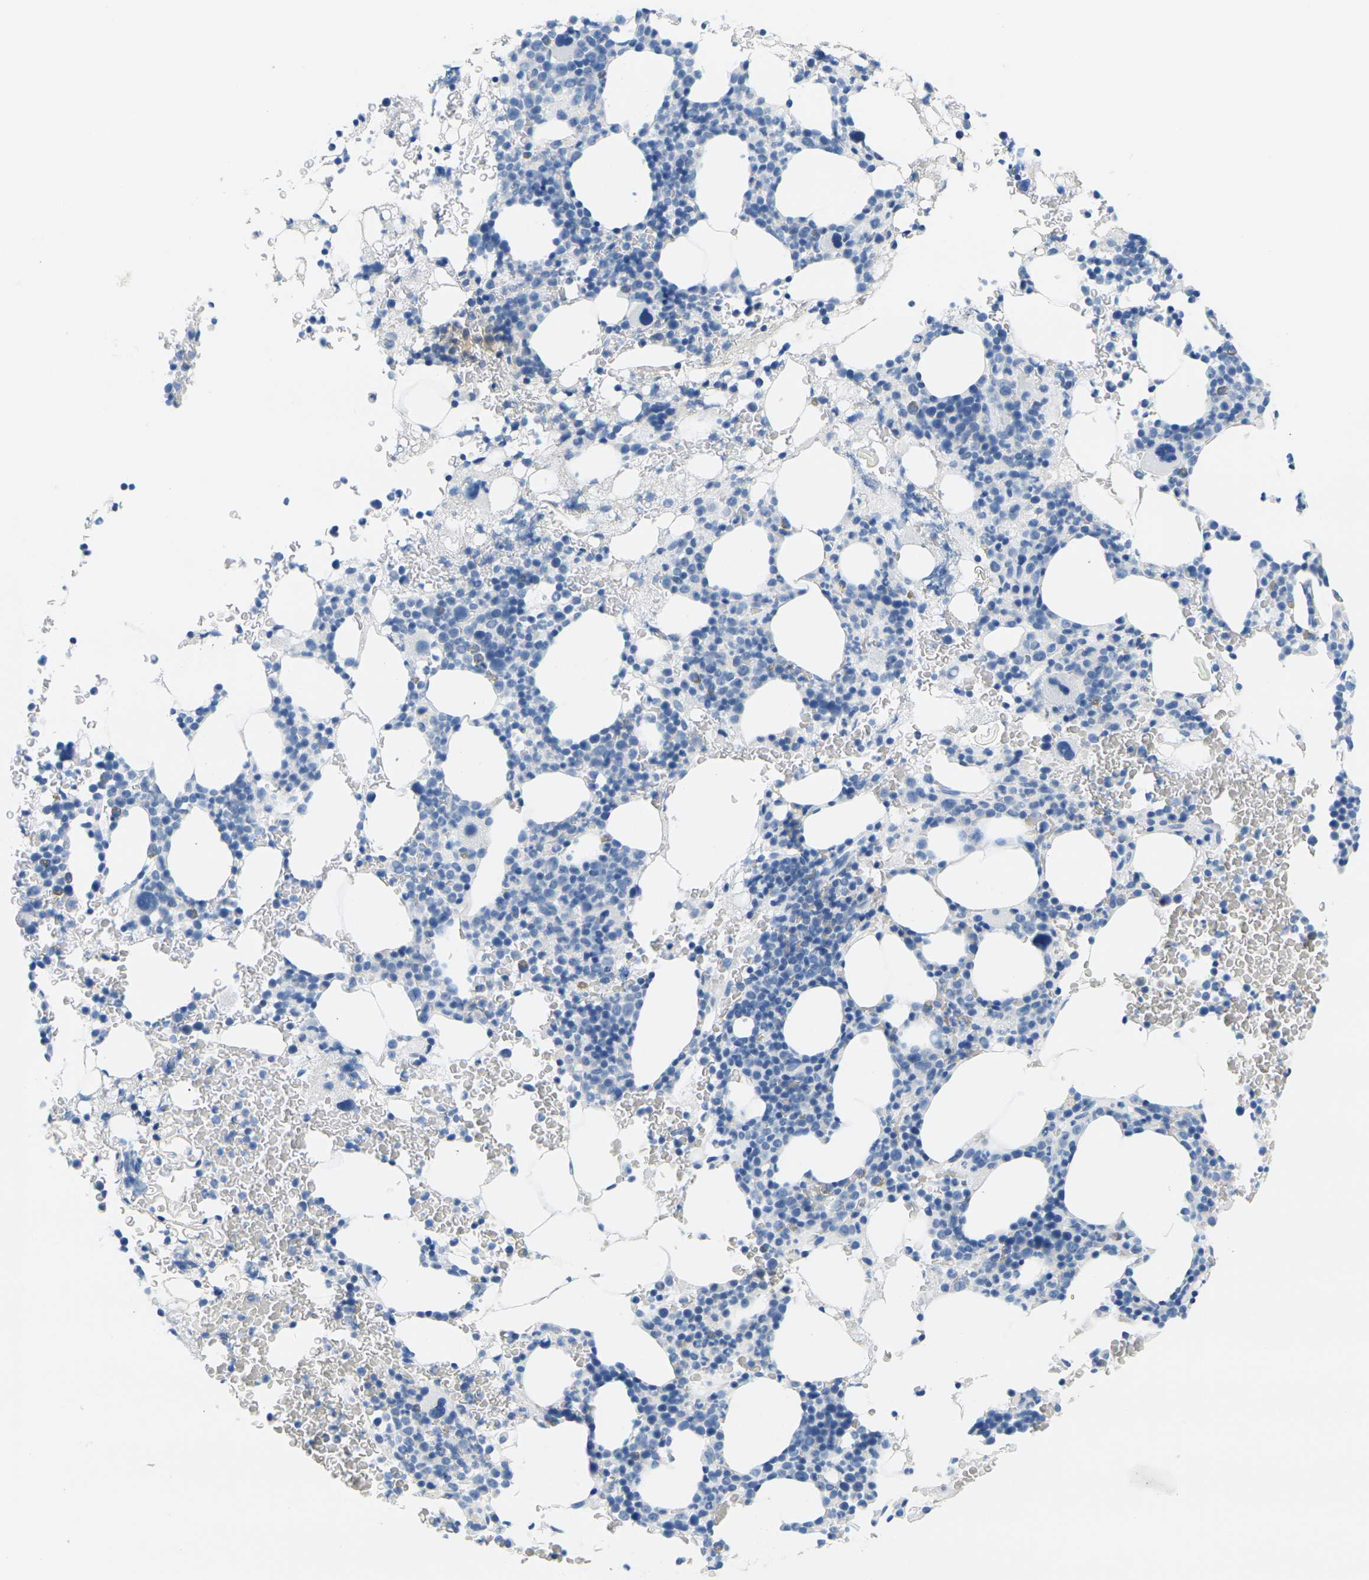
{"staining": {"intensity": "negative", "quantity": "none", "location": "none"}, "tissue": "bone marrow", "cell_type": "Hematopoietic cells", "image_type": "normal", "snomed": [{"axis": "morphology", "description": "Normal tissue, NOS"}, {"axis": "morphology", "description": "Inflammation, NOS"}, {"axis": "topography", "description": "Bone marrow"}], "caption": "Micrograph shows no protein staining in hematopoietic cells of unremarkable bone marrow.", "gene": "CTAG1A", "patient": {"sex": "female", "age": 84}}